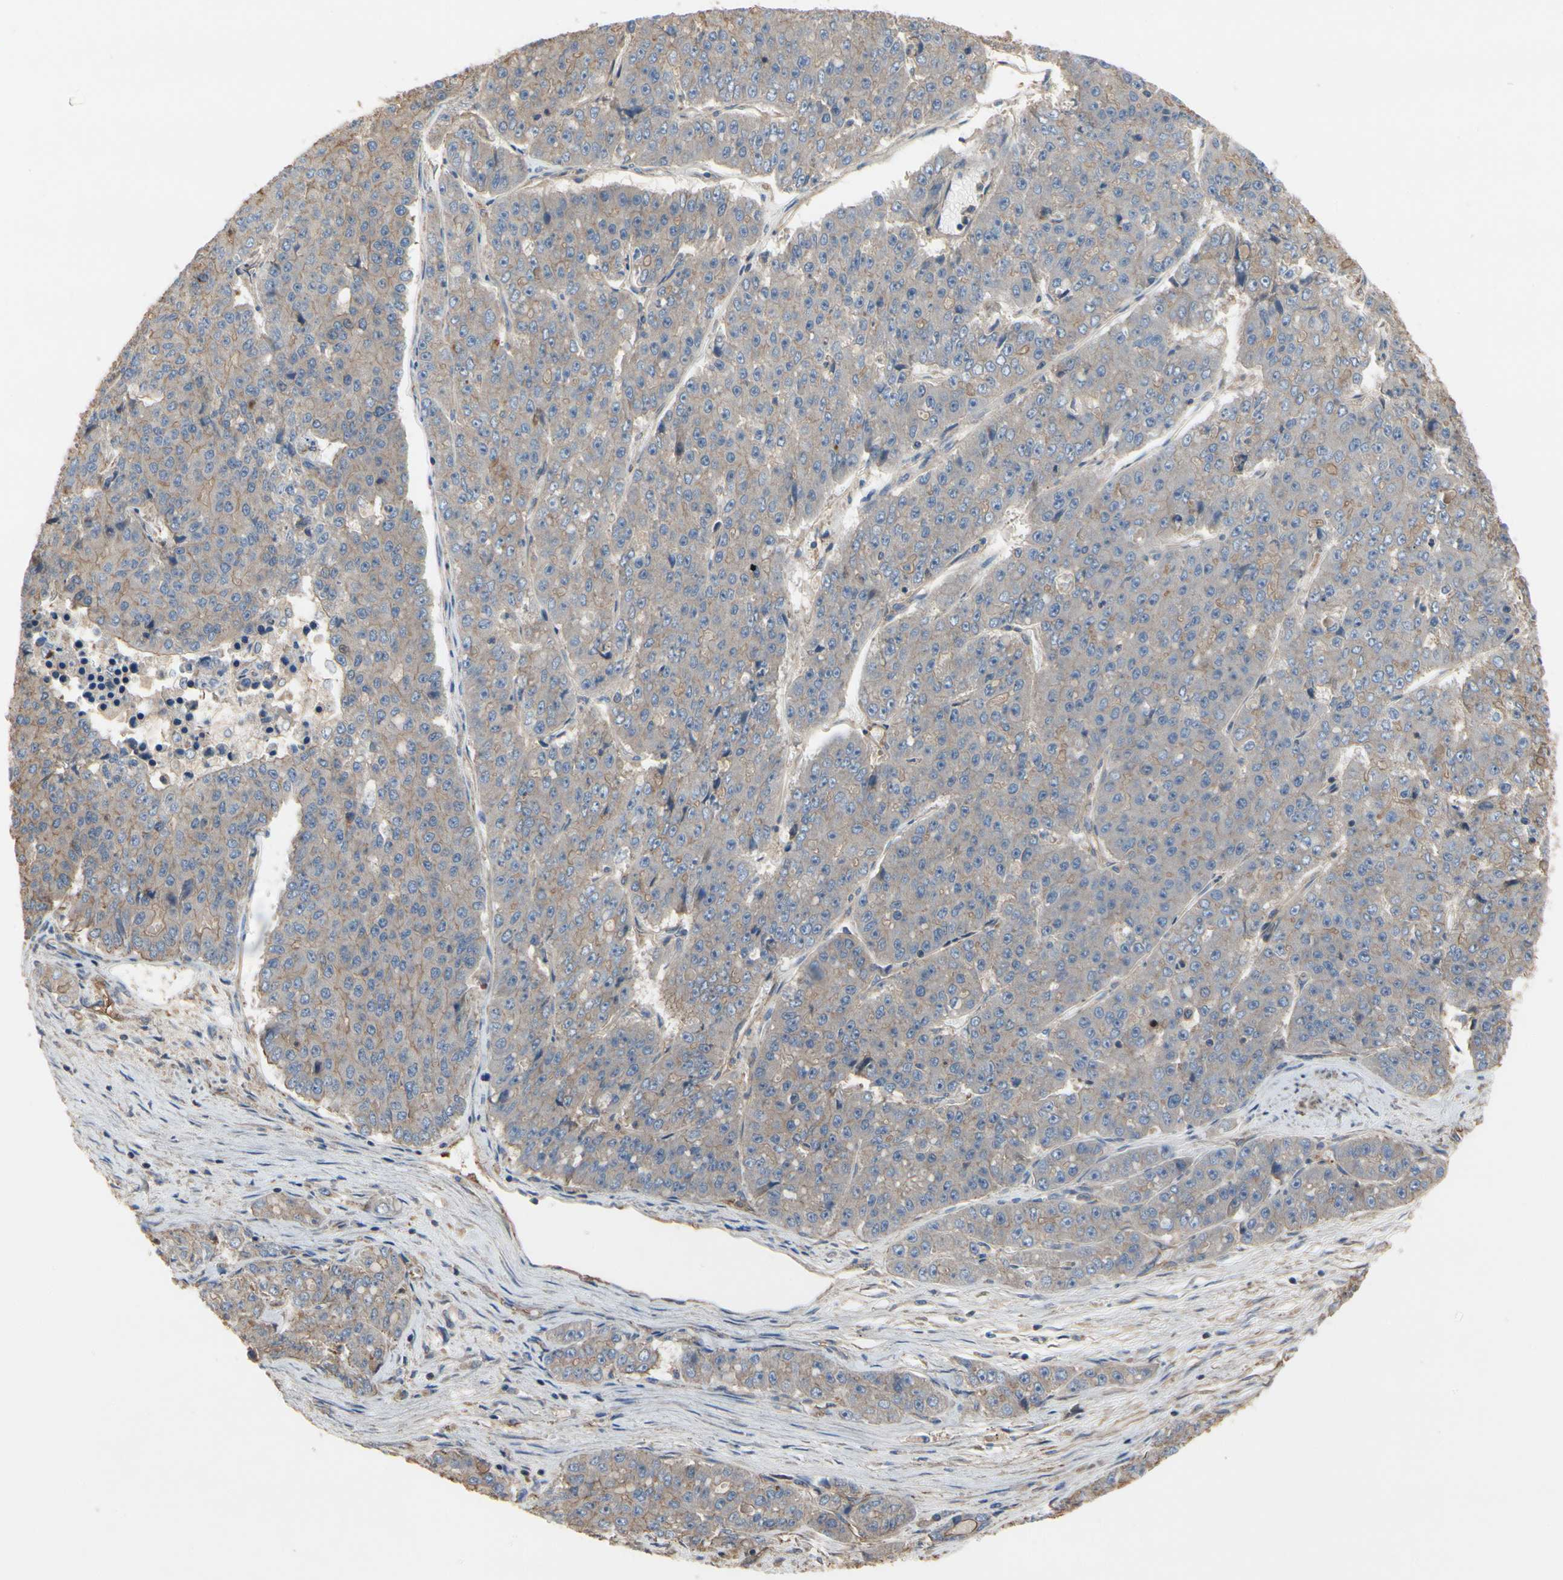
{"staining": {"intensity": "weak", "quantity": ">75%", "location": "cytoplasmic/membranous"}, "tissue": "pancreatic cancer", "cell_type": "Tumor cells", "image_type": "cancer", "snomed": [{"axis": "morphology", "description": "Adenocarcinoma, NOS"}, {"axis": "topography", "description": "Pancreas"}], "caption": "Human adenocarcinoma (pancreatic) stained for a protein (brown) displays weak cytoplasmic/membranous positive staining in approximately >75% of tumor cells.", "gene": "PDZK1", "patient": {"sex": "male", "age": 50}}